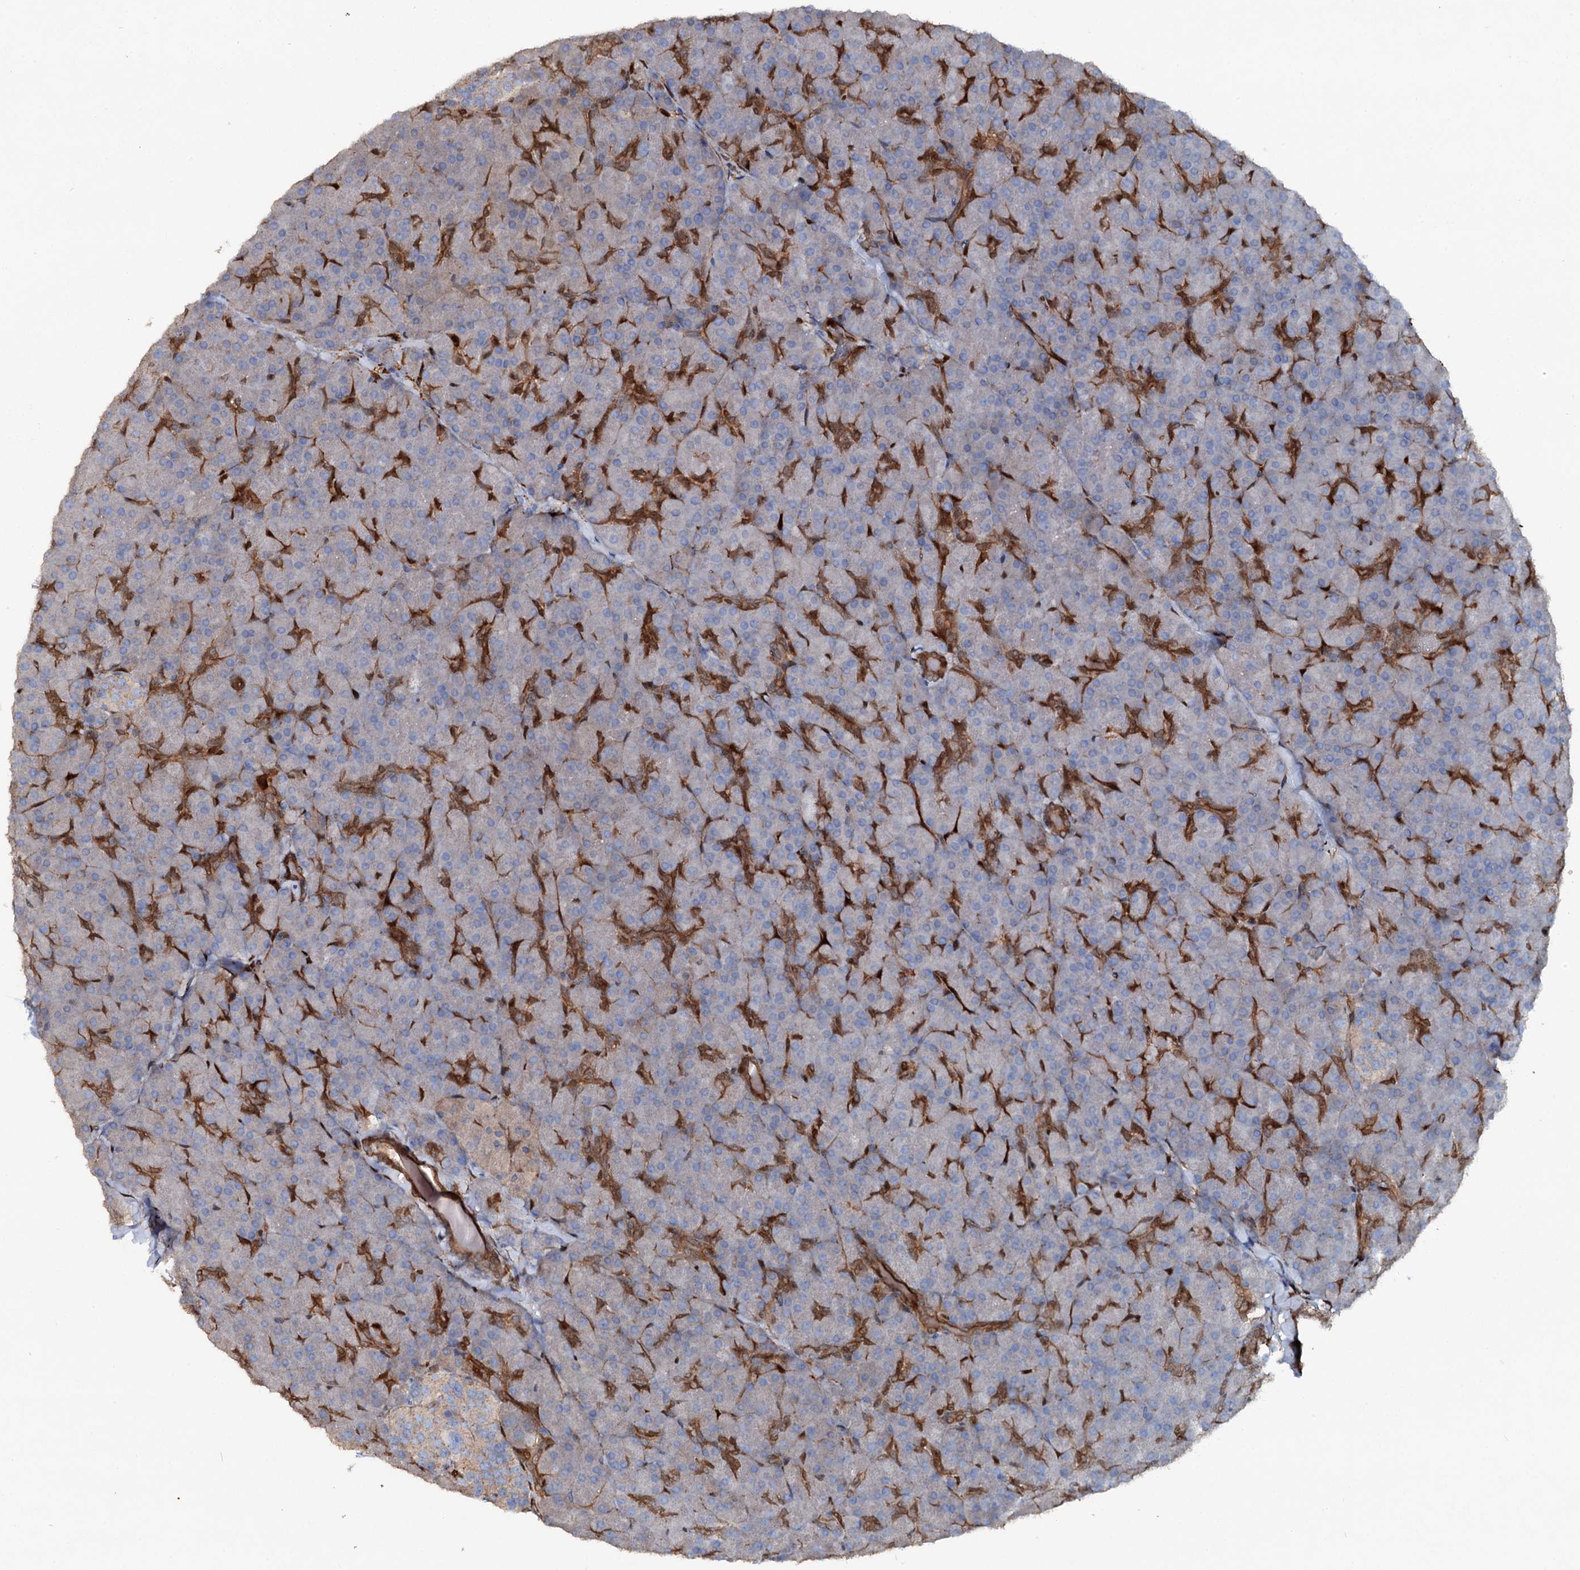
{"staining": {"intensity": "strong", "quantity": "25%-75%", "location": "cytoplasmic/membranous"}, "tissue": "pancreas", "cell_type": "Exocrine glandular cells", "image_type": "normal", "snomed": [{"axis": "morphology", "description": "Normal tissue, NOS"}, {"axis": "topography", "description": "Pancreas"}], "caption": "High-magnification brightfield microscopy of benign pancreas stained with DAB (3,3'-diaminobenzidine) (brown) and counterstained with hematoxylin (blue). exocrine glandular cells exhibit strong cytoplasmic/membranous staining is seen in about25%-75% of cells.", "gene": "IL17RD", "patient": {"sex": "male", "age": 36}}